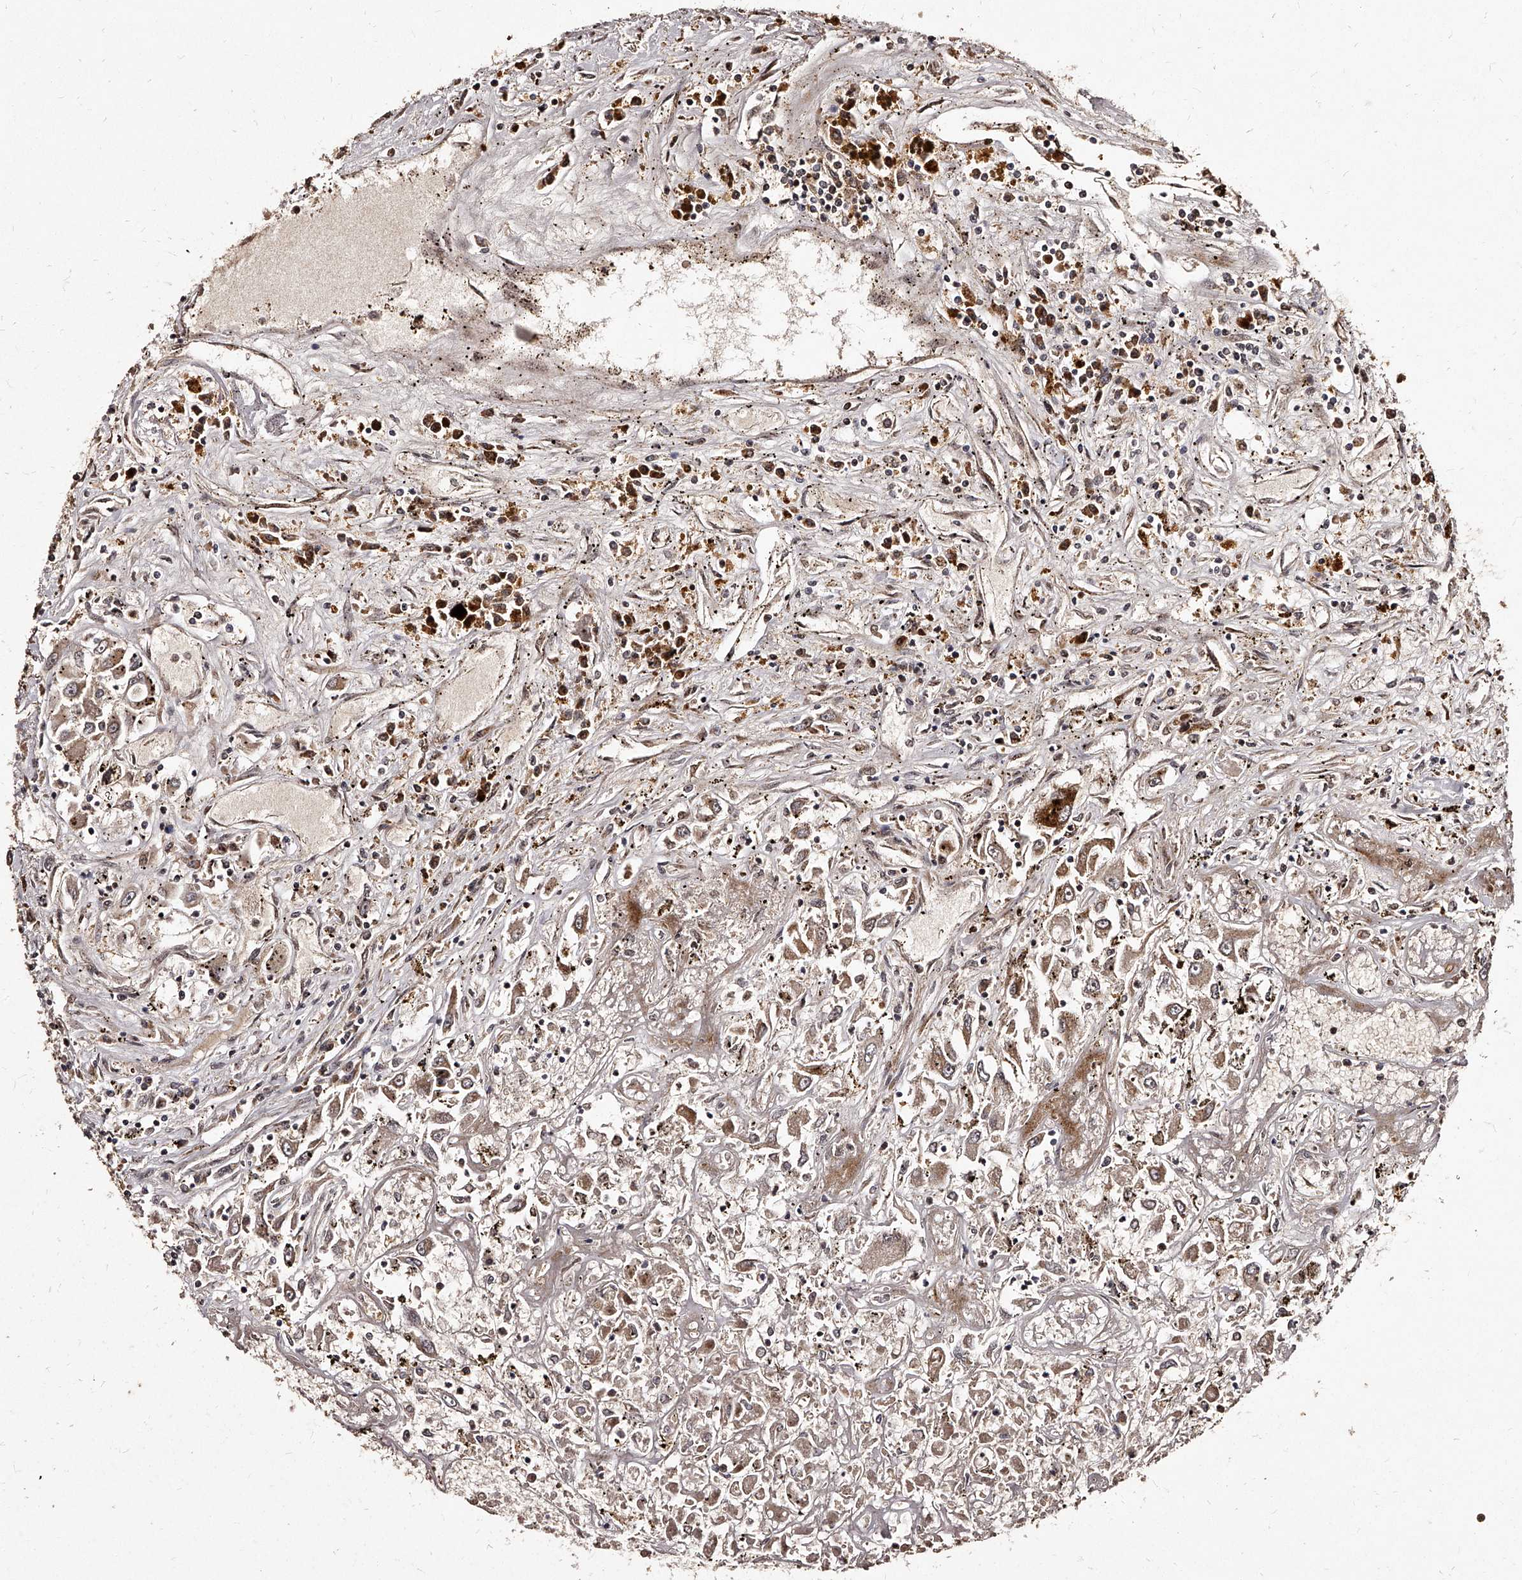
{"staining": {"intensity": "weak", "quantity": ">75%", "location": "cytoplasmic/membranous"}, "tissue": "renal cancer", "cell_type": "Tumor cells", "image_type": "cancer", "snomed": [{"axis": "morphology", "description": "Adenocarcinoma, NOS"}, {"axis": "topography", "description": "Kidney"}], "caption": "This is an image of IHC staining of adenocarcinoma (renal), which shows weak expression in the cytoplasmic/membranous of tumor cells.", "gene": "TSHR", "patient": {"sex": "female", "age": 52}}